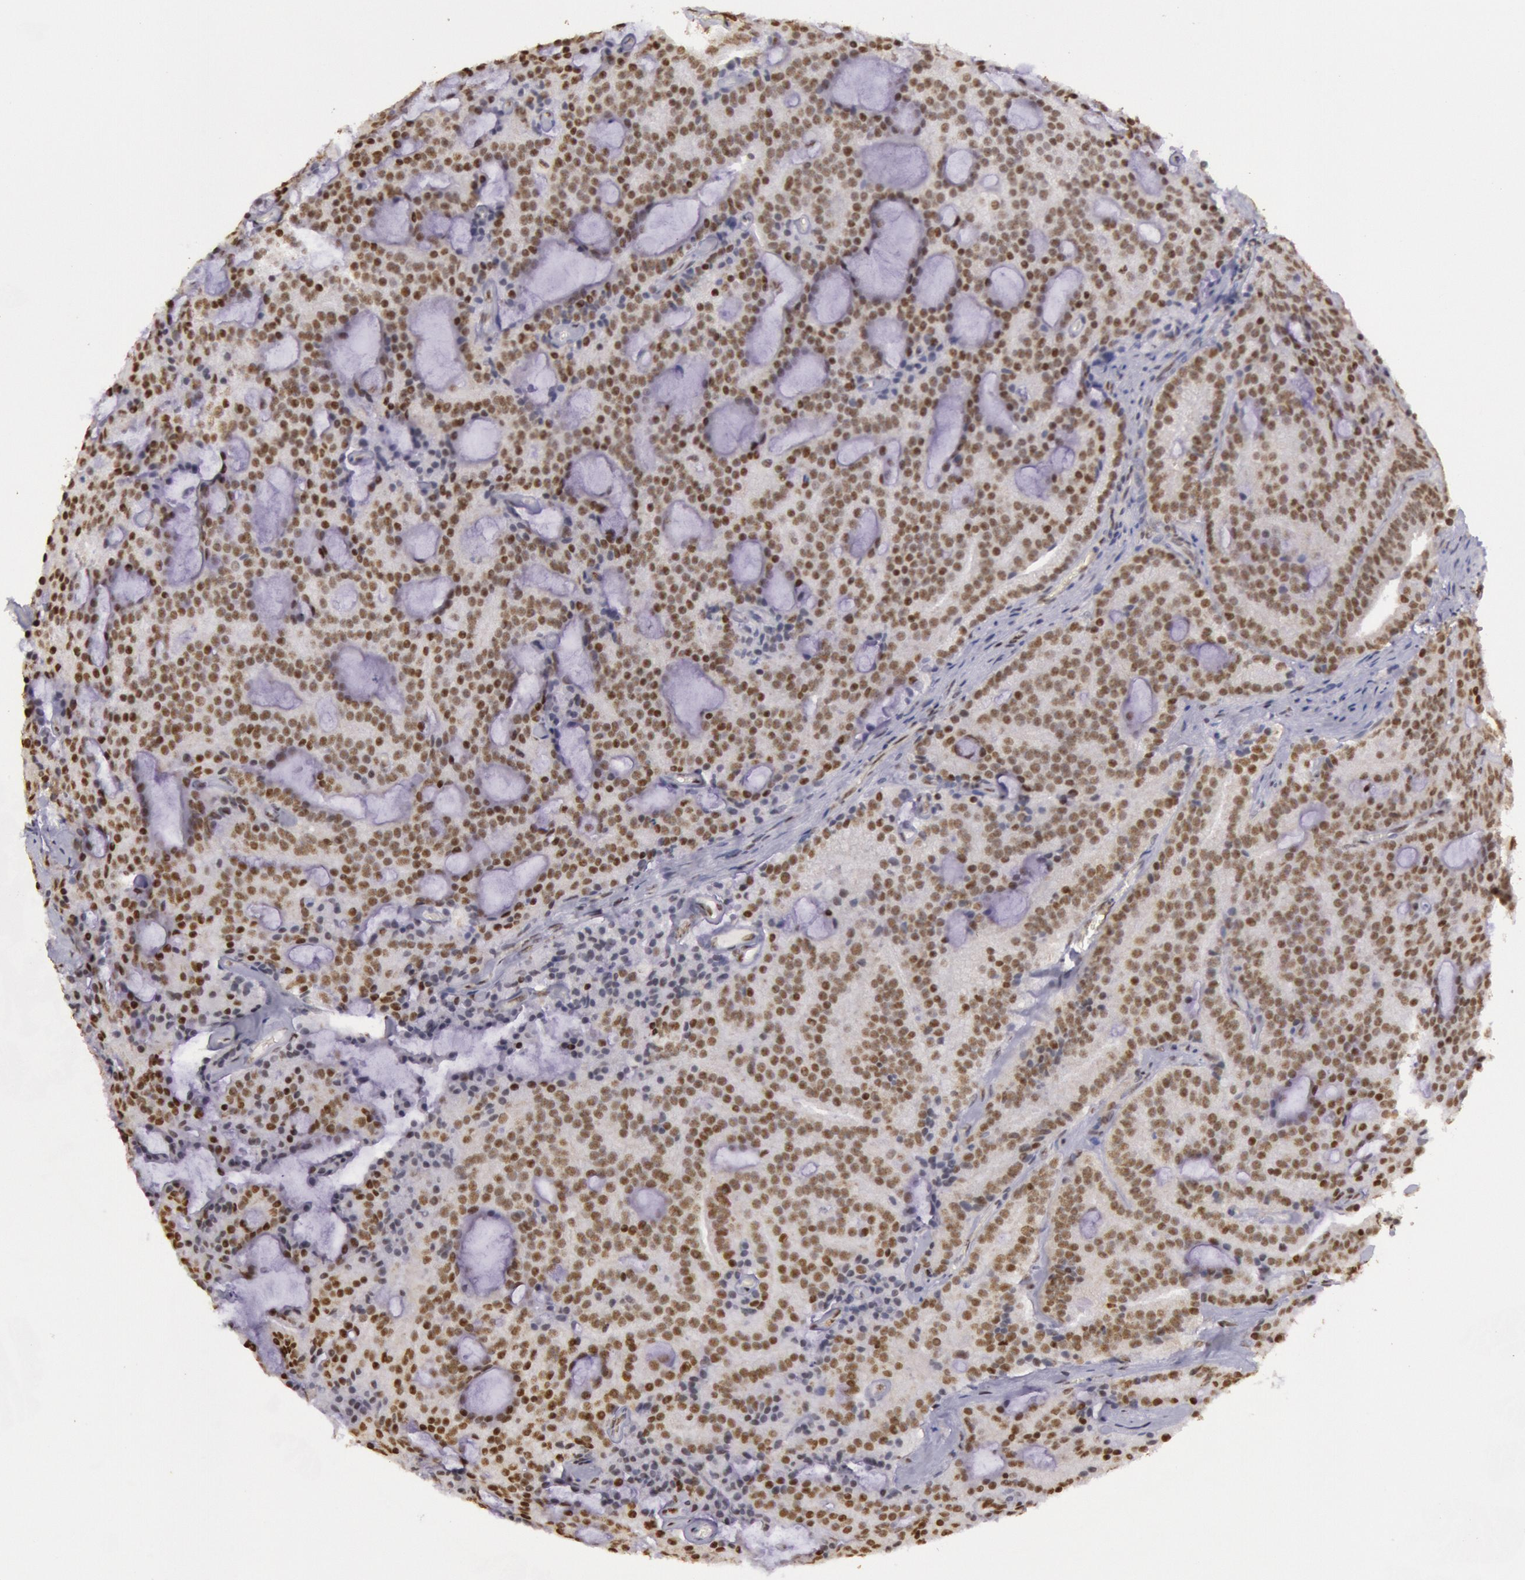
{"staining": {"intensity": "moderate", "quantity": ">75%", "location": "nuclear"}, "tissue": "prostate cancer", "cell_type": "Tumor cells", "image_type": "cancer", "snomed": [{"axis": "morphology", "description": "Adenocarcinoma, Medium grade"}, {"axis": "topography", "description": "Prostate"}], "caption": "Tumor cells reveal medium levels of moderate nuclear staining in about >75% of cells in human prostate cancer. The protein is stained brown, and the nuclei are stained in blue (DAB IHC with brightfield microscopy, high magnification).", "gene": "HNRNPH2", "patient": {"sex": "male", "age": 65}}